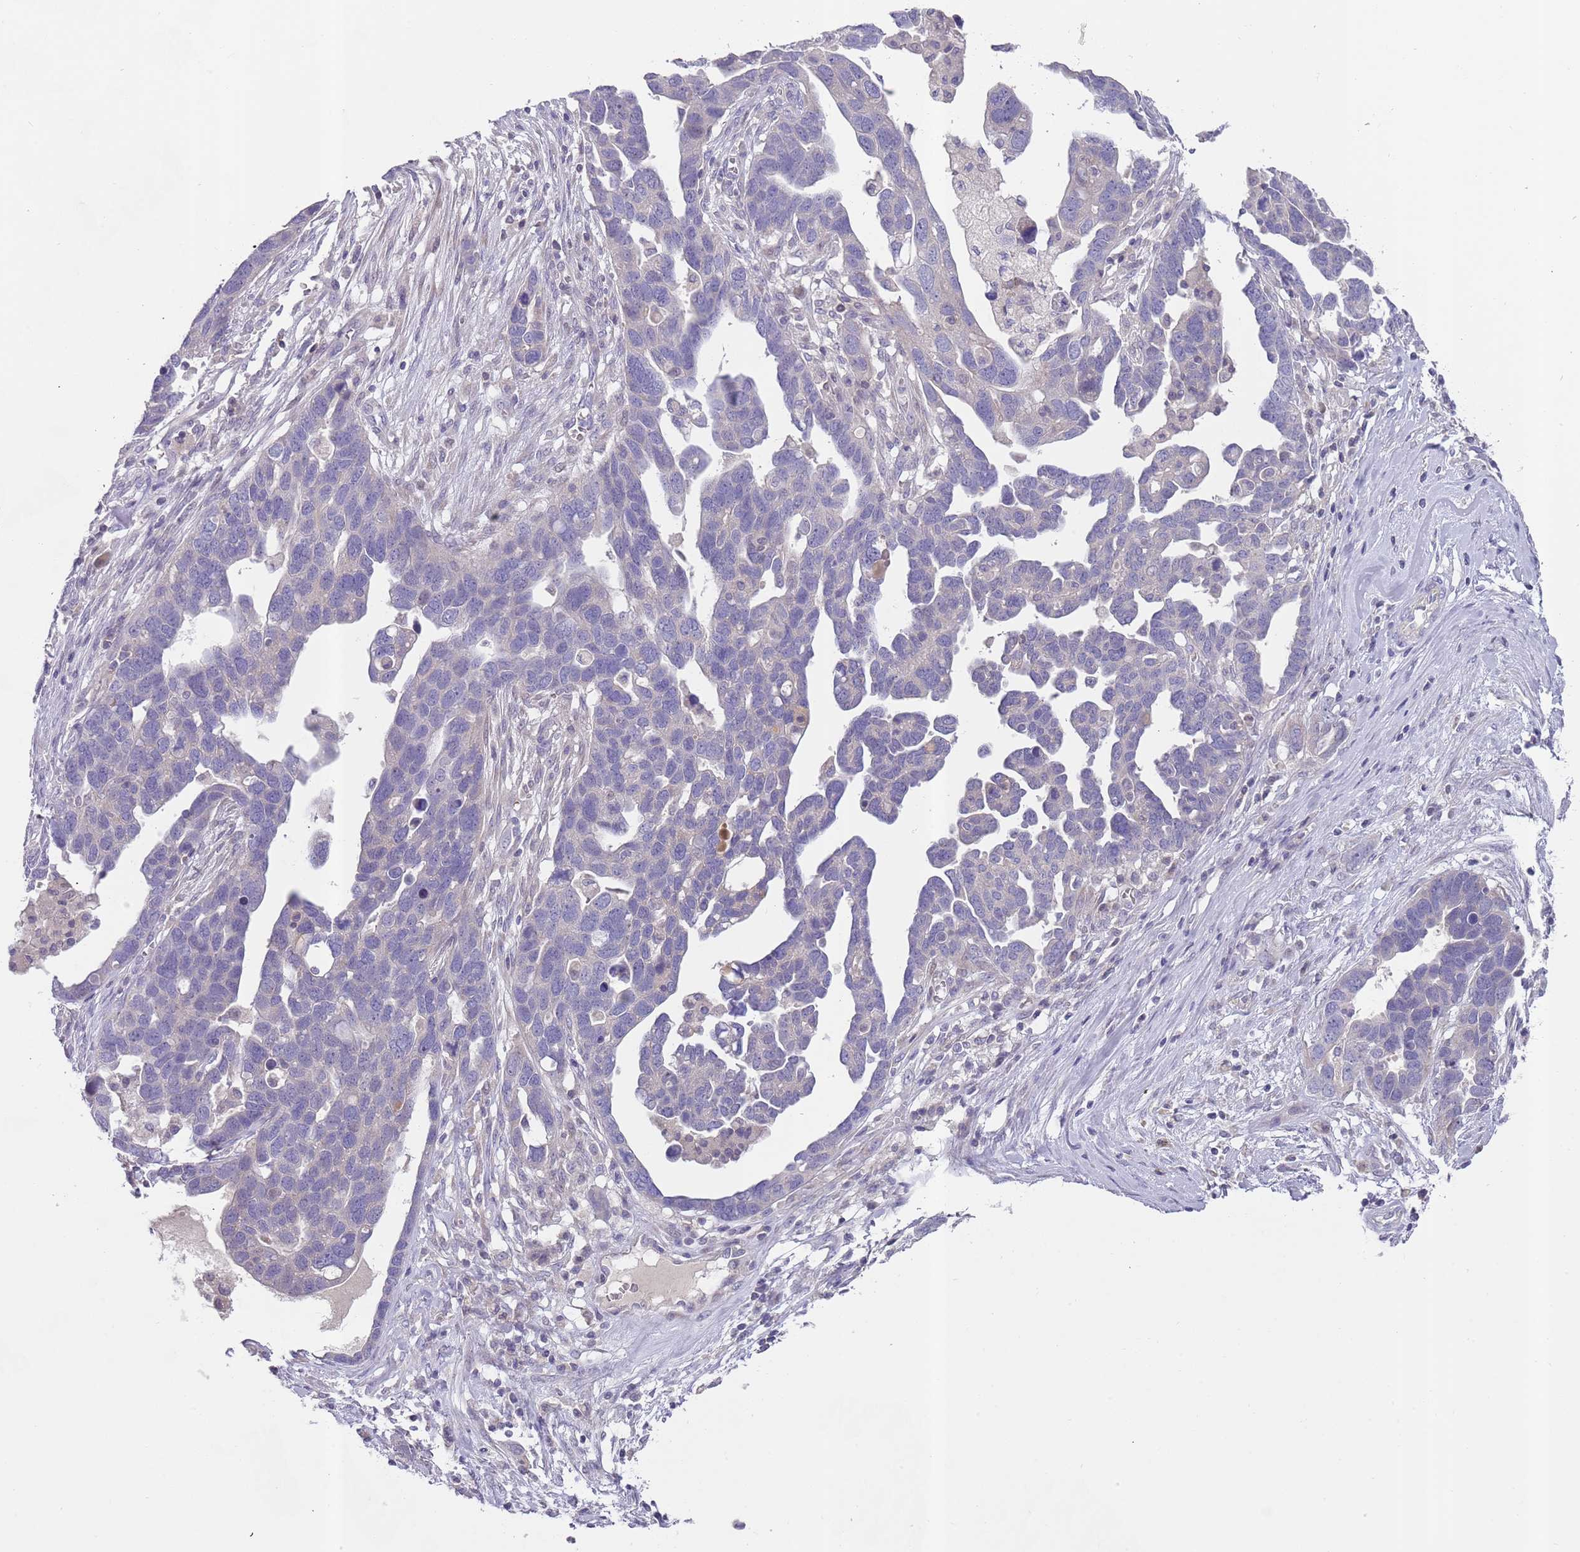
{"staining": {"intensity": "negative", "quantity": "none", "location": "none"}, "tissue": "ovarian cancer", "cell_type": "Tumor cells", "image_type": "cancer", "snomed": [{"axis": "morphology", "description": "Cystadenocarcinoma, serous, NOS"}, {"axis": "topography", "description": "Ovary"}], "caption": "Serous cystadenocarcinoma (ovarian) stained for a protein using immunohistochemistry reveals no expression tumor cells.", "gene": "PRAC1", "patient": {"sex": "female", "age": 54}}